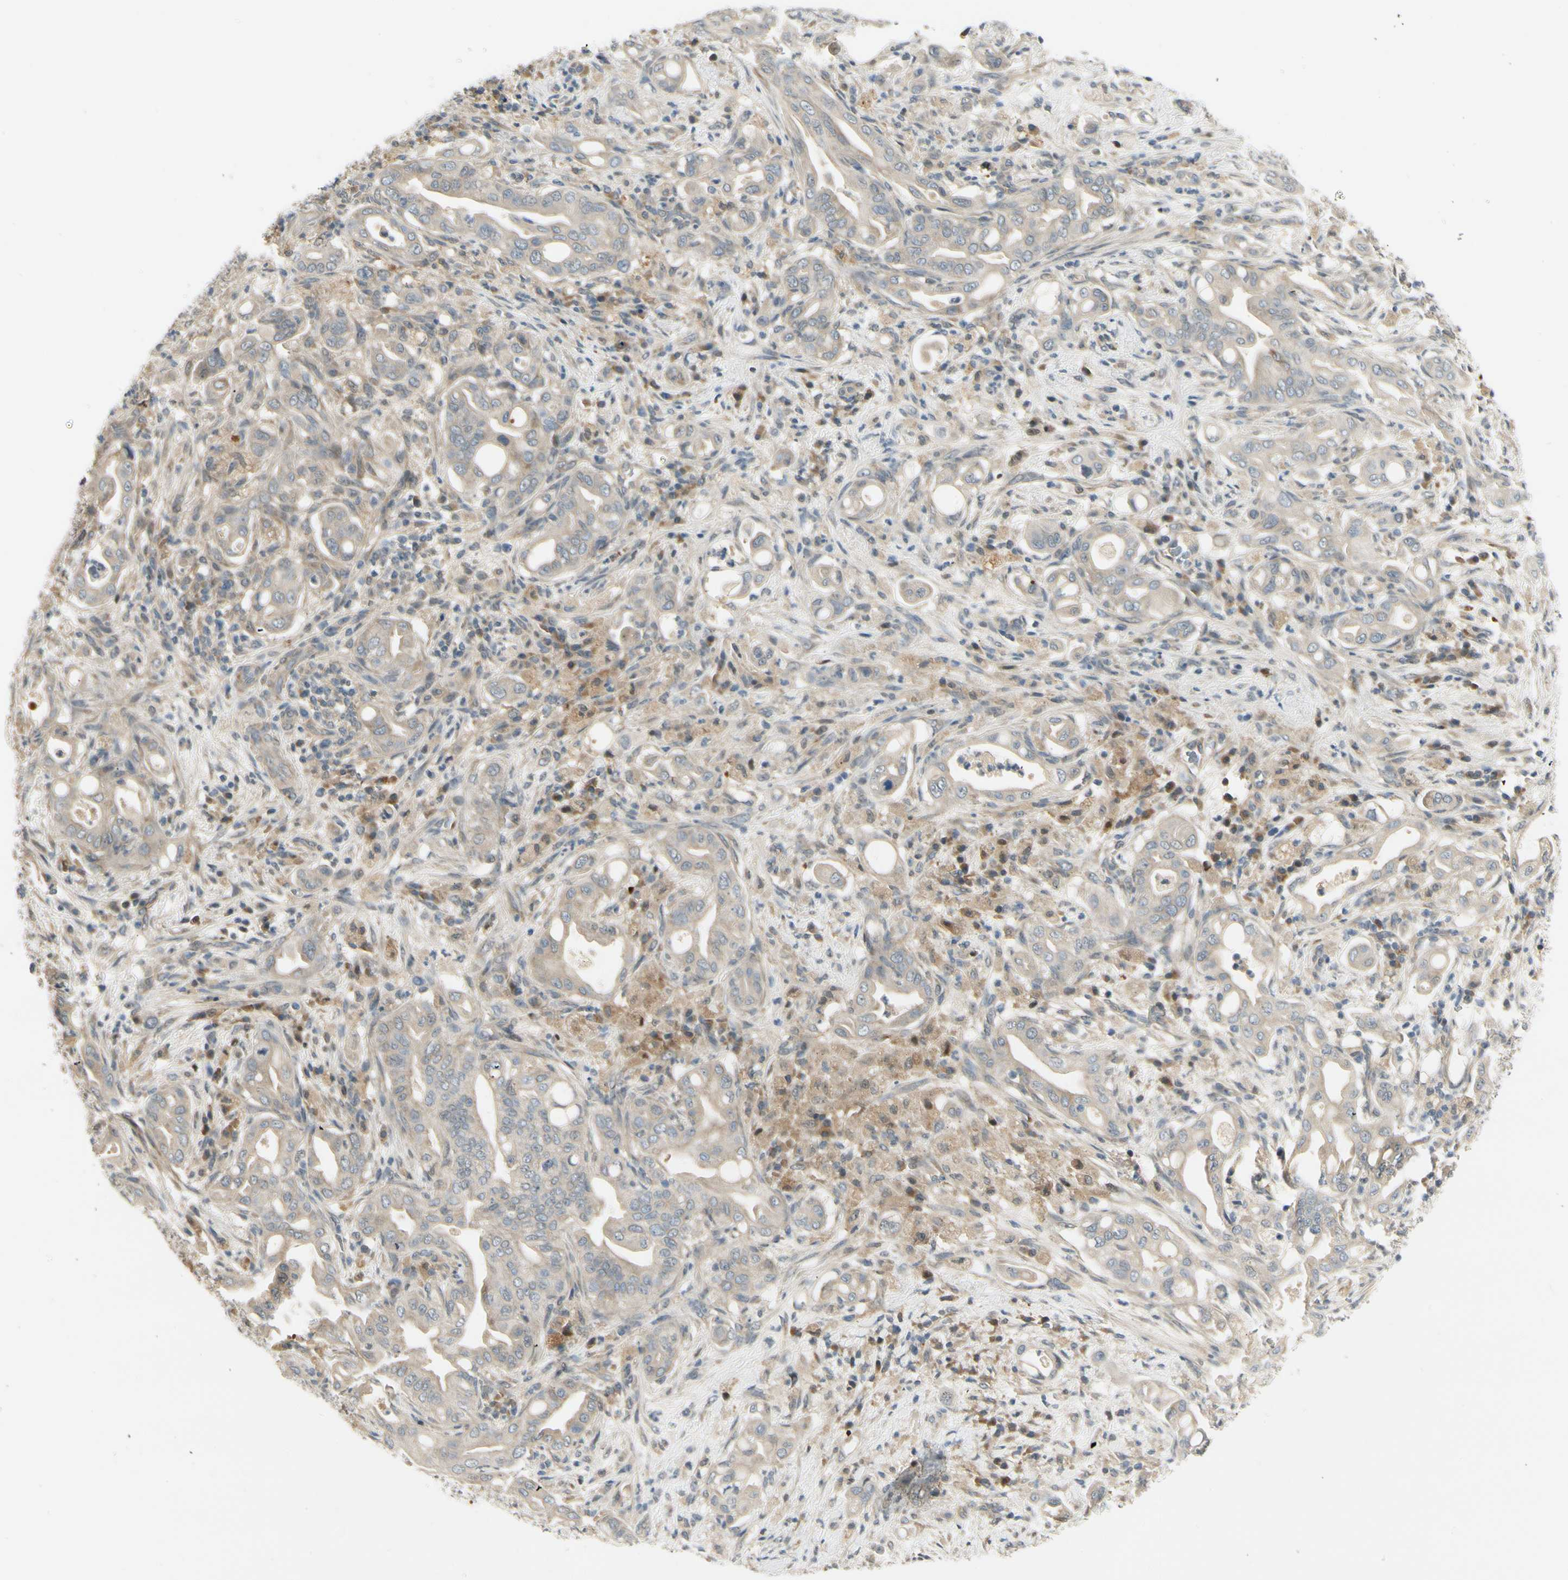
{"staining": {"intensity": "weak", "quantity": "<25%", "location": "cytoplasmic/membranous"}, "tissue": "liver cancer", "cell_type": "Tumor cells", "image_type": "cancer", "snomed": [{"axis": "morphology", "description": "Cholangiocarcinoma"}, {"axis": "topography", "description": "Liver"}], "caption": "Tumor cells show no significant staining in liver cholangiocarcinoma. Brightfield microscopy of immunohistochemistry stained with DAB (brown) and hematoxylin (blue), captured at high magnification.", "gene": "EPHB3", "patient": {"sex": "female", "age": 68}}